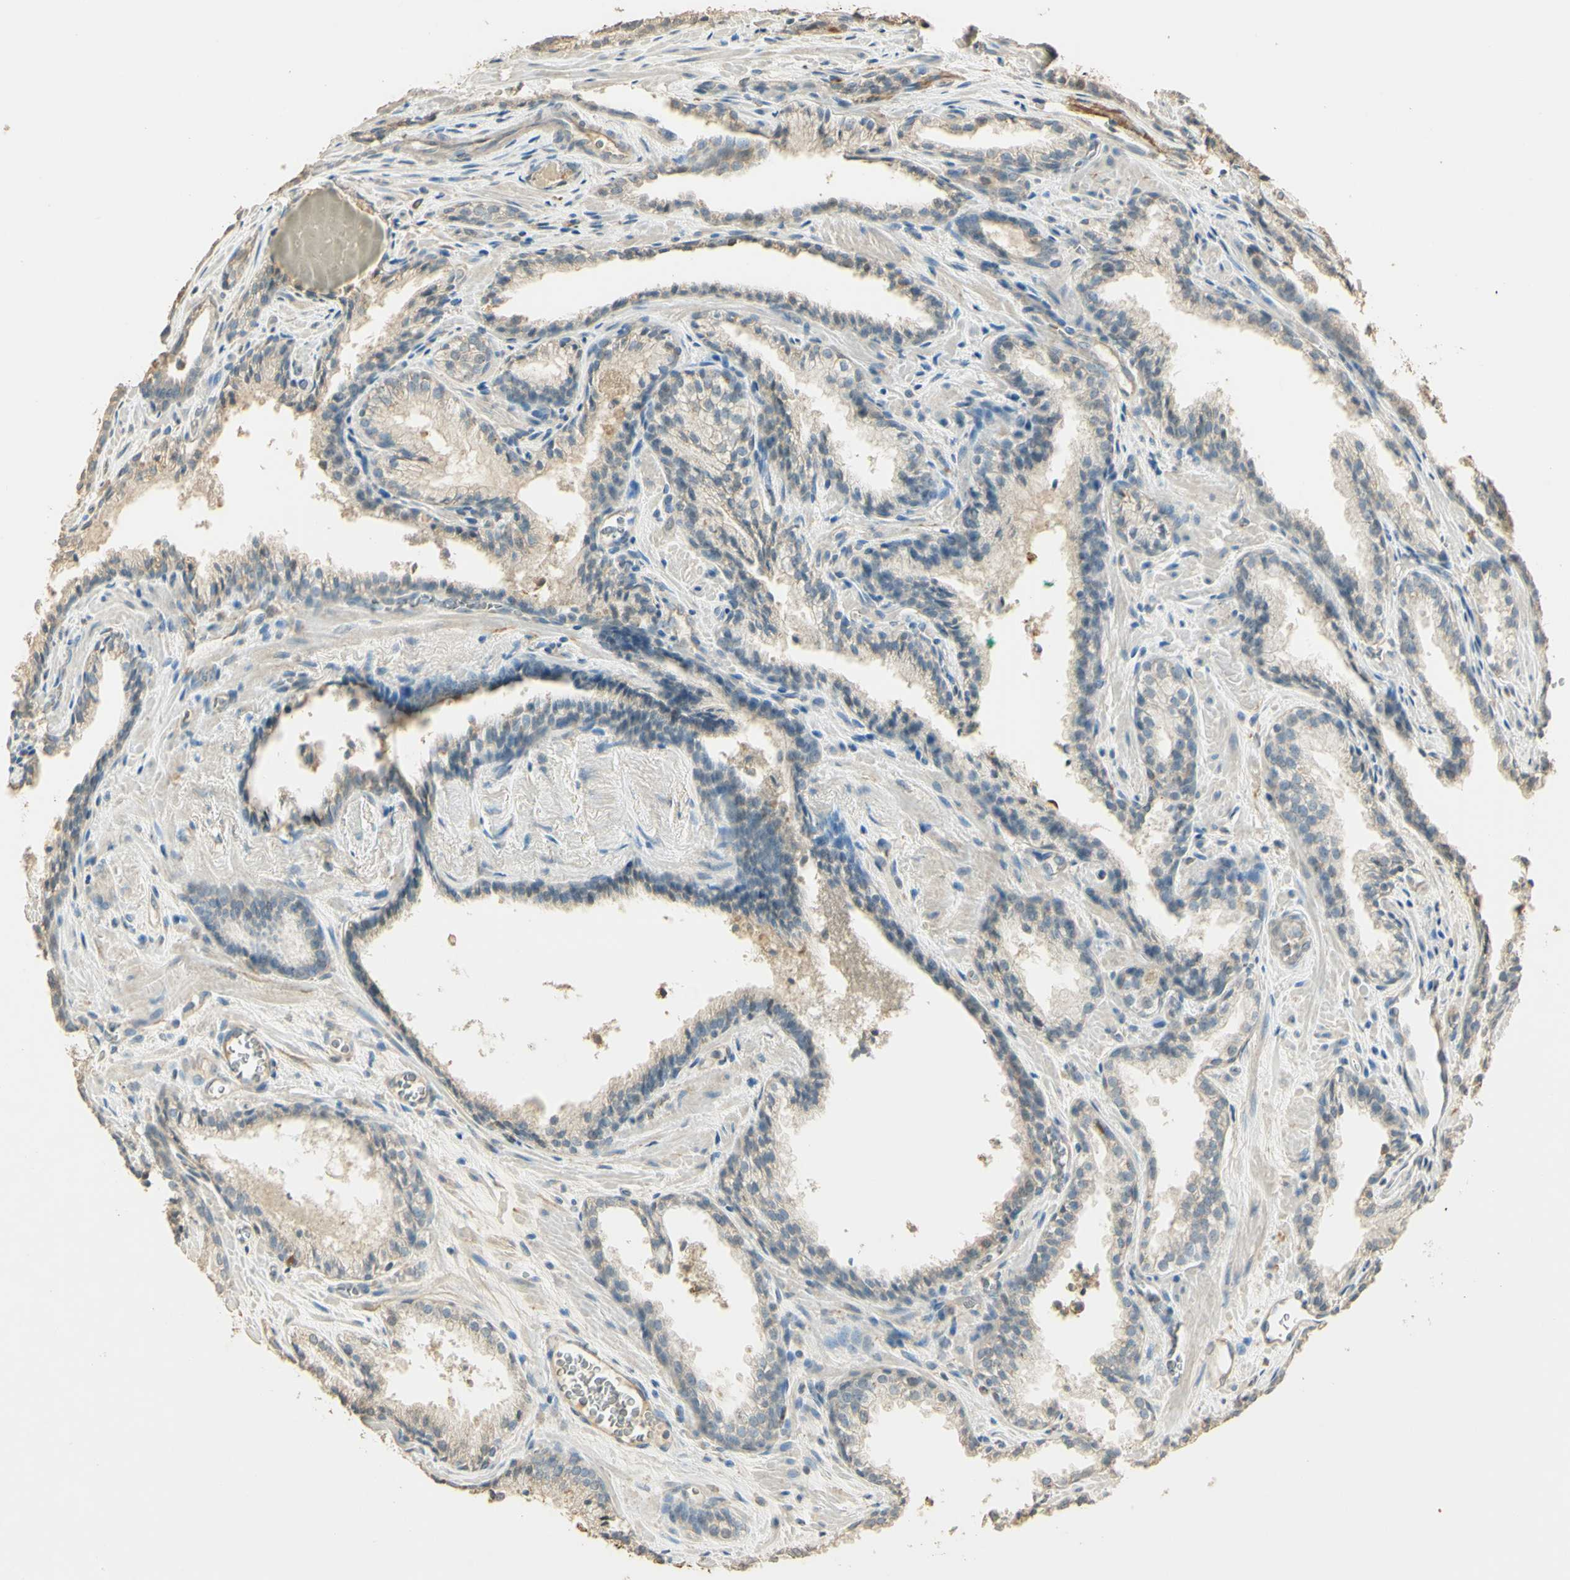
{"staining": {"intensity": "weak", "quantity": "25%-75%", "location": "cytoplasmic/membranous"}, "tissue": "prostate cancer", "cell_type": "Tumor cells", "image_type": "cancer", "snomed": [{"axis": "morphology", "description": "Adenocarcinoma, Low grade"}, {"axis": "topography", "description": "Prostate"}], "caption": "The histopathology image exhibits staining of prostate cancer, revealing weak cytoplasmic/membranous protein positivity (brown color) within tumor cells.", "gene": "UXS1", "patient": {"sex": "male", "age": 60}}